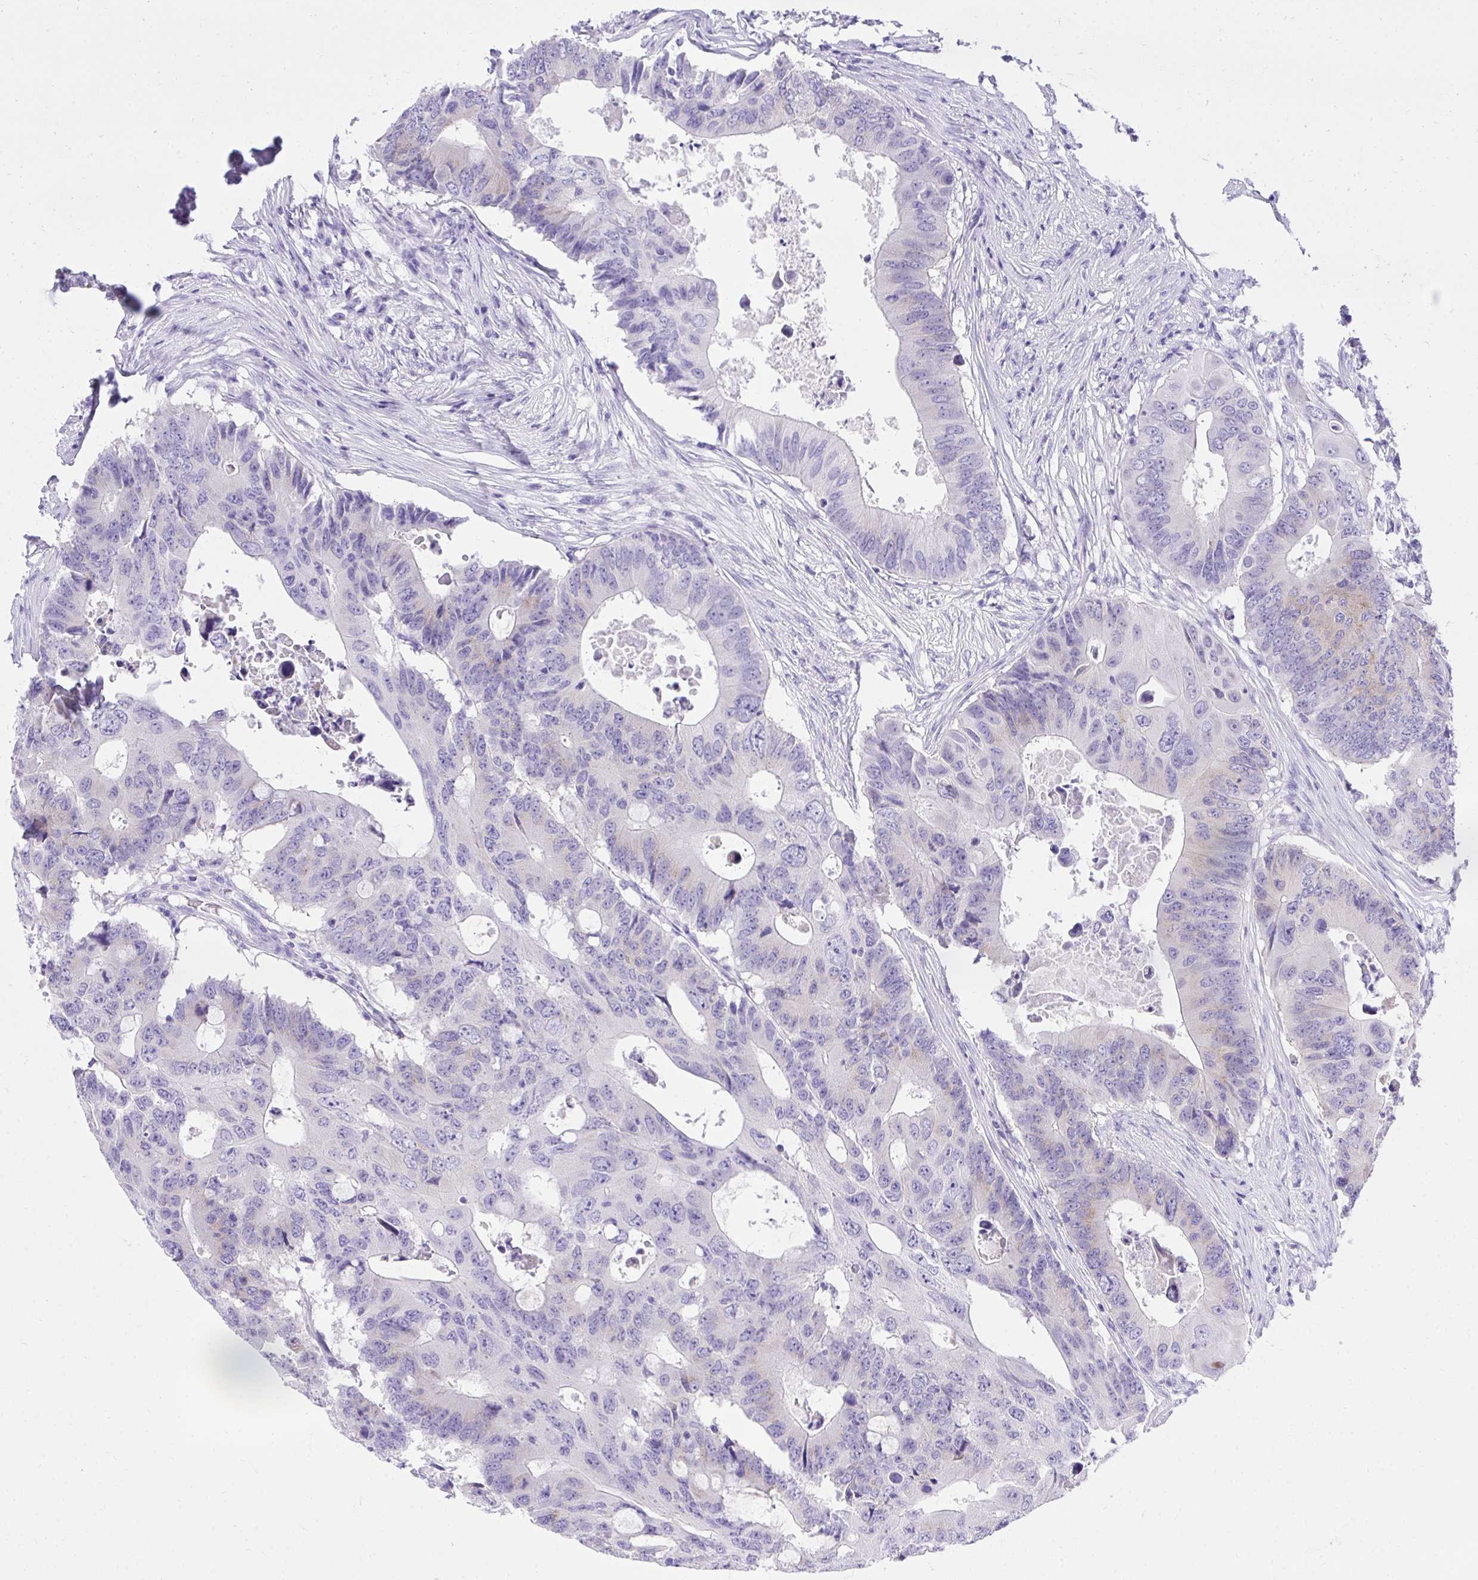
{"staining": {"intensity": "negative", "quantity": "none", "location": "none"}, "tissue": "colorectal cancer", "cell_type": "Tumor cells", "image_type": "cancer", "snomed": [{"axis": "morphology", "description": "Adenocarcinoma, NOS"}, {"axis": "topography", "description": "Colon"}], "caption": "The immunohistochemistry photomicrograph has no significant expression in tumor cells of adenocarcinoma (colorectal) tissue.", "gene": "KCNN4", "patient": {"sex": "male", "age": 71}}